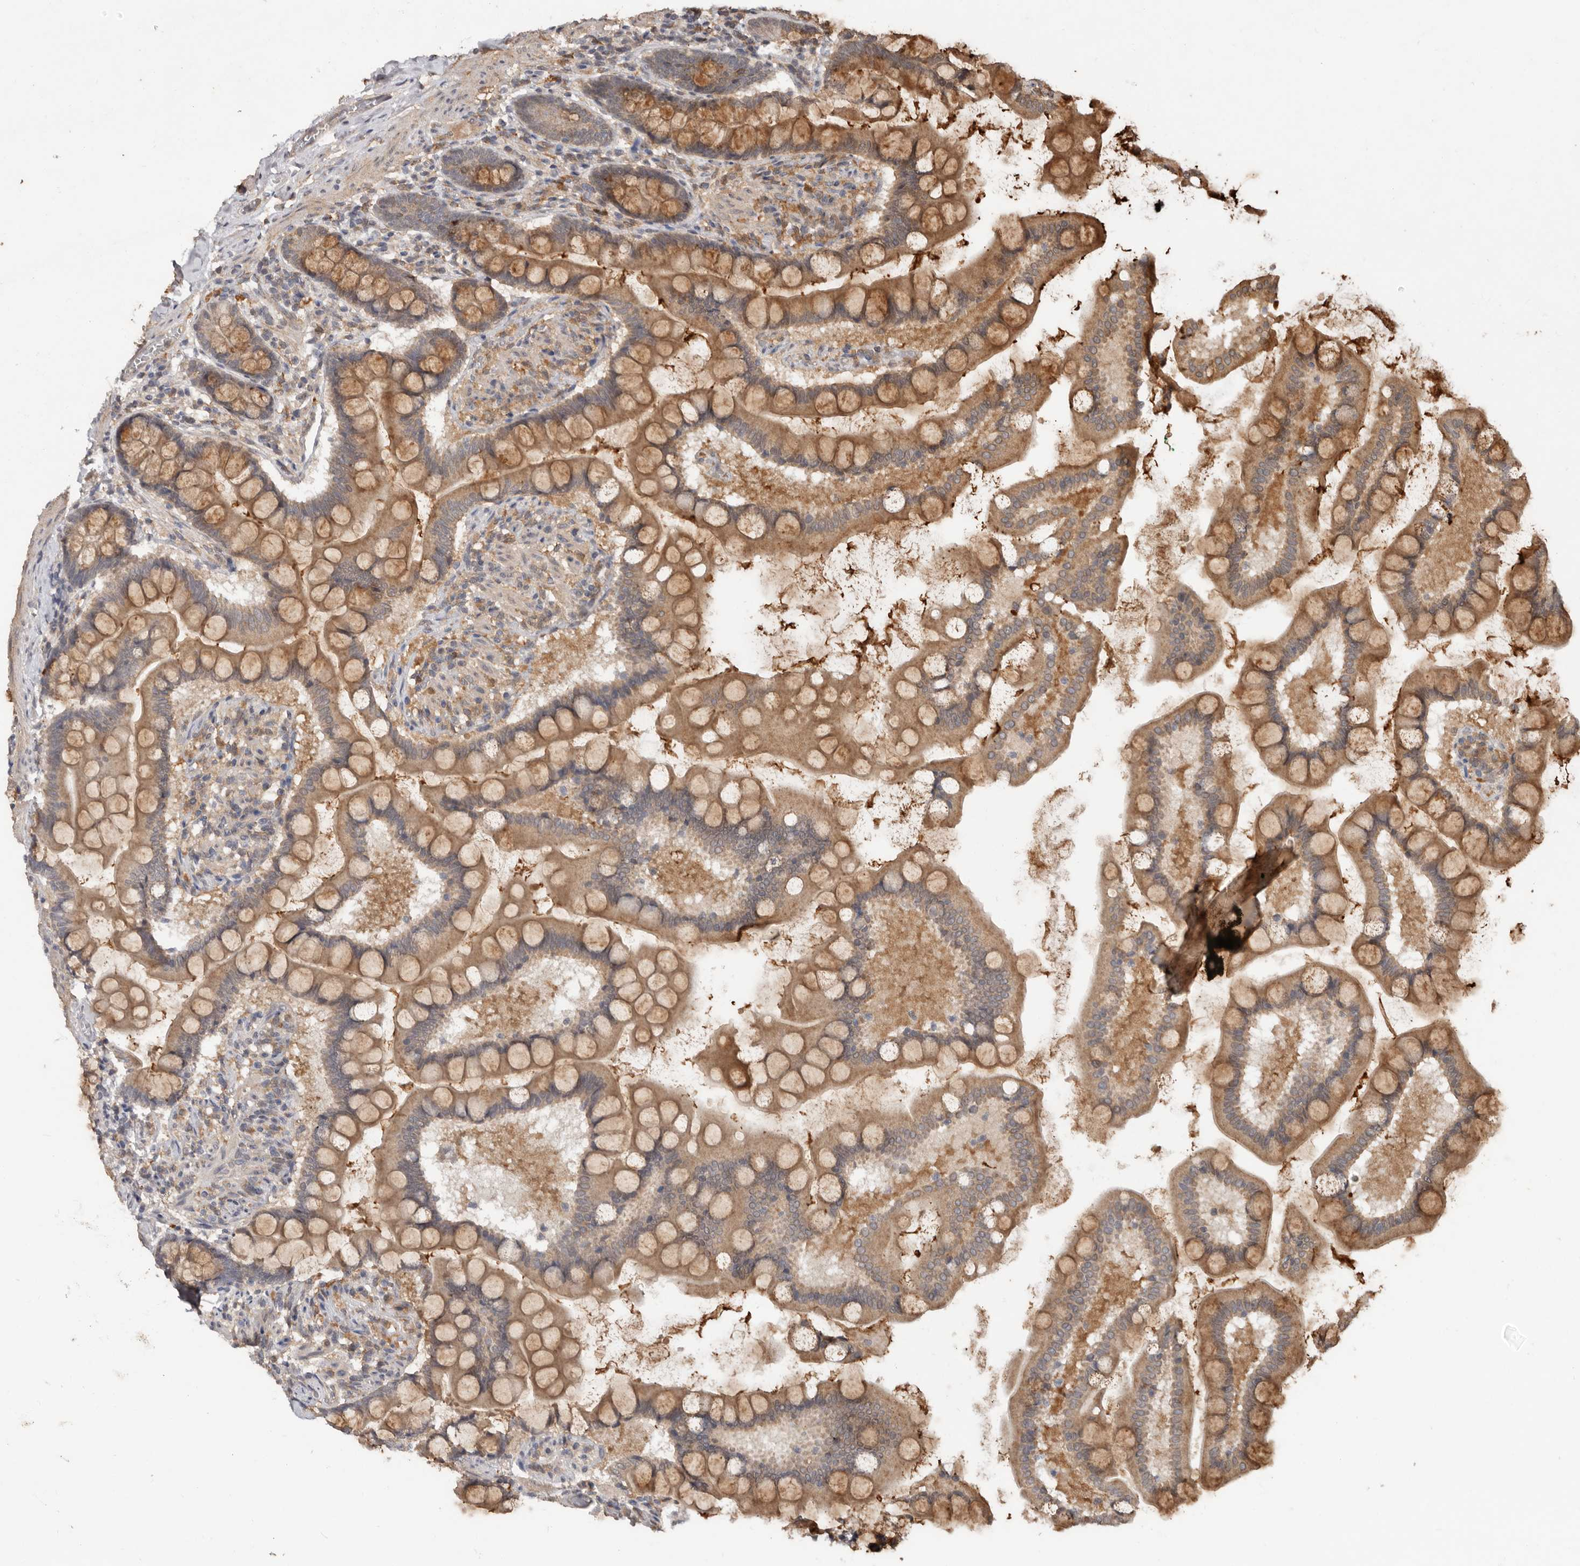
{"staining": {"intensity": "strong", "quantity": ">75%", "location": "cytoplasmic/membranous"}, "tissue": "small intestine", "cell_type": "Glandular cells", "image_type": "normal", "snomed": [{"axis": "morphology", "description": "Normal tissue, NOS"}, {"axis": "topography", "description": "Small intestine"}], "caption": "This image displays immunohistochemistry (IHC) staining of normal human small intestine, with high strong cytoplasmic/membranous staining in approximately >75% of glandular cells.", "gene": "RSPO2", "patient": {"sex": "male", "age": 41}}